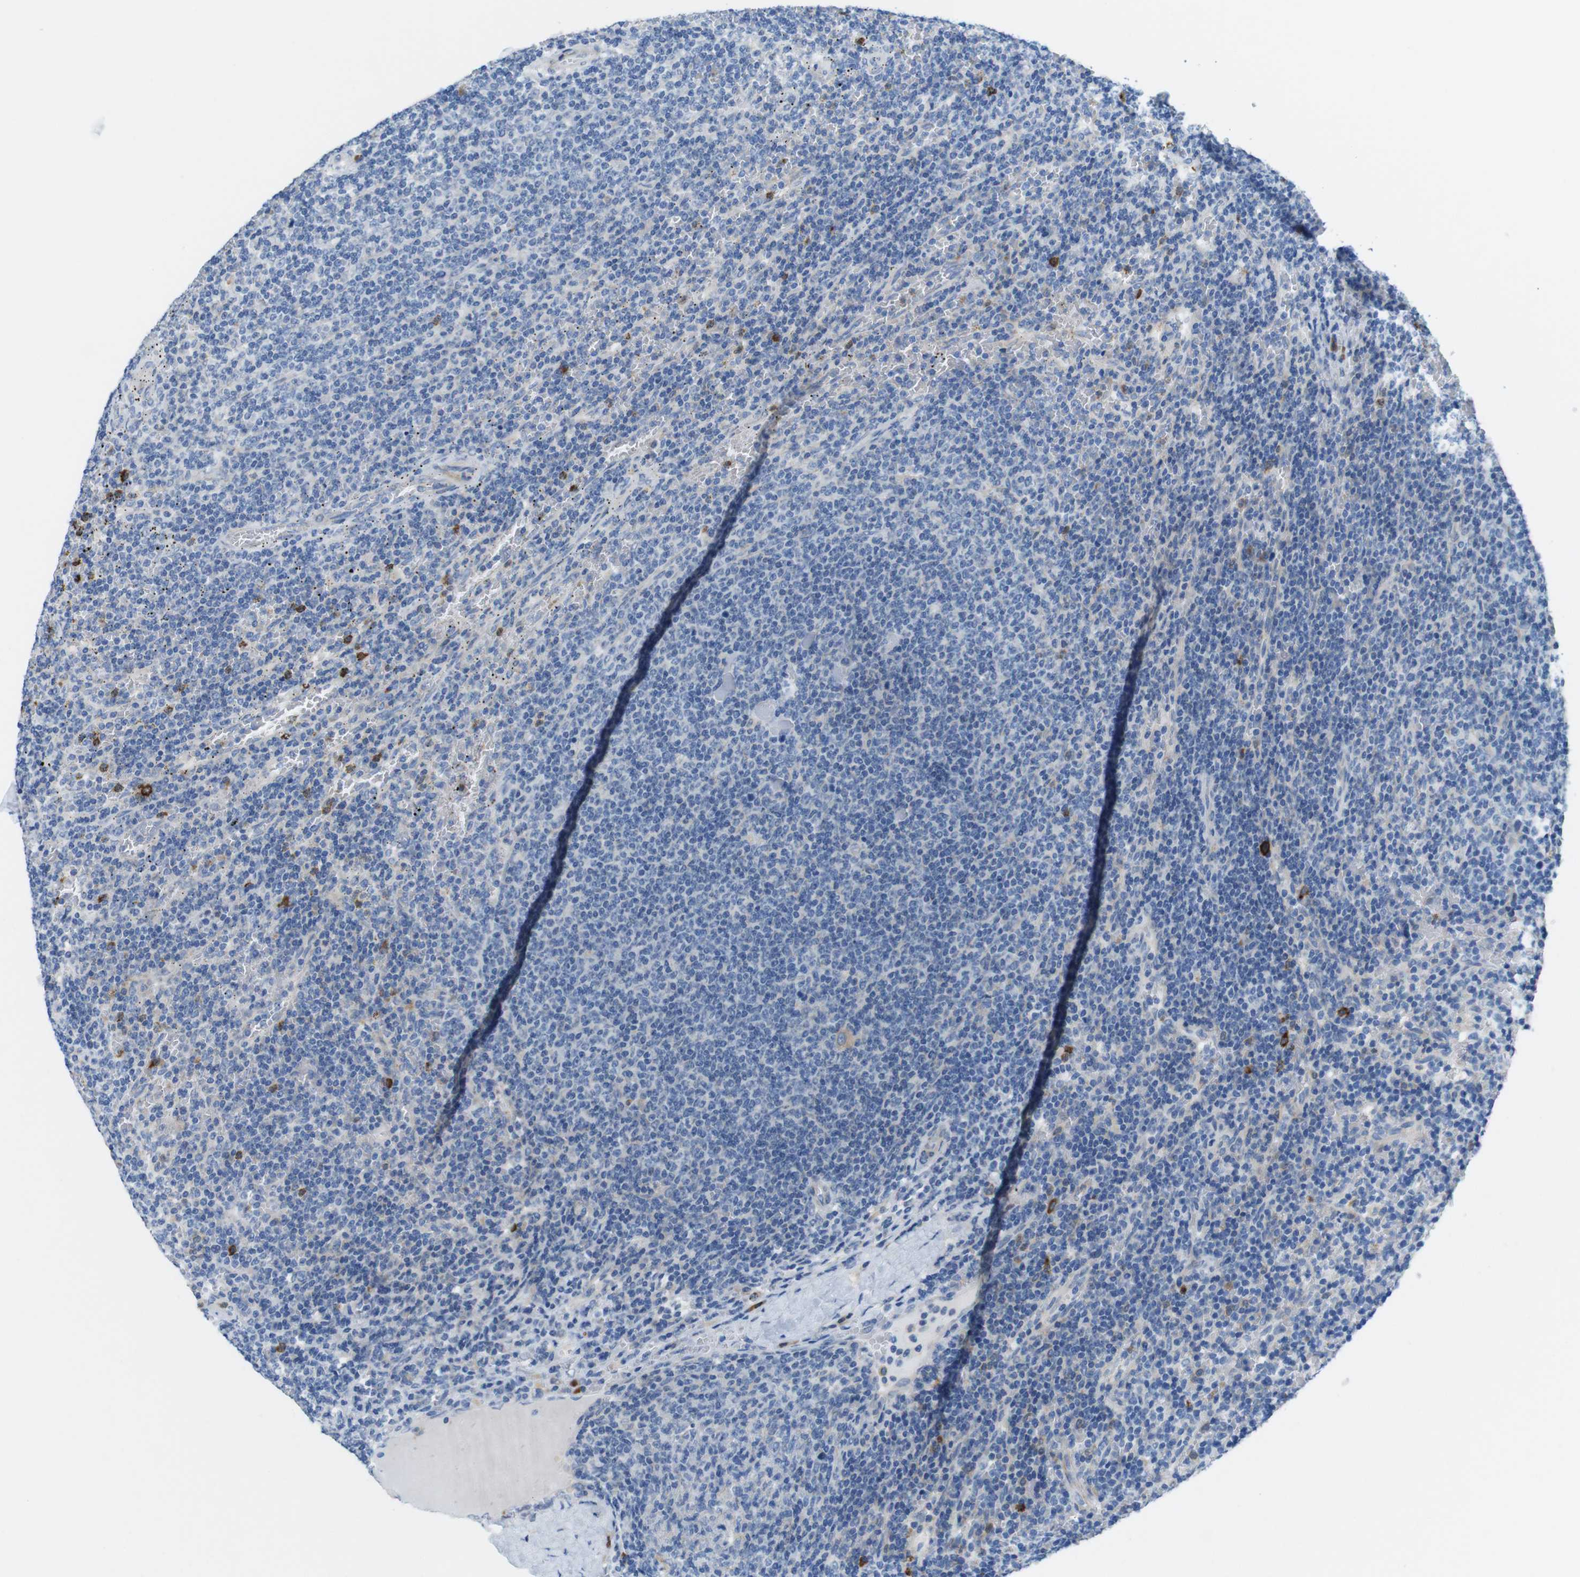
{"staining": {"intensity": "negative", "quantity": "none", "location": "none"}, "tissue": "lymphoma", "cell_type": "Tumor cells", "image_type": "cancer", "snomed": [{"axis": "morphology", "description": "Malignant lymphoma, non-Hodgkin's type, Low grade"}, {"axis": "topography", "description": "Spleen"}], "caption": "The immunohistochemistry (IHC) histopathology image has no significant positivity in tumor cells of low-grade malignant lymphoma, non-Hodgkin's type tissue. (DAB (3,3'-diaminobenzidine) immunohistochemistry (IHC) visualized using brightfield microscopy, high magnification).", "gene": "CLMN", "patient": {"sex": "female", "age": 50}}